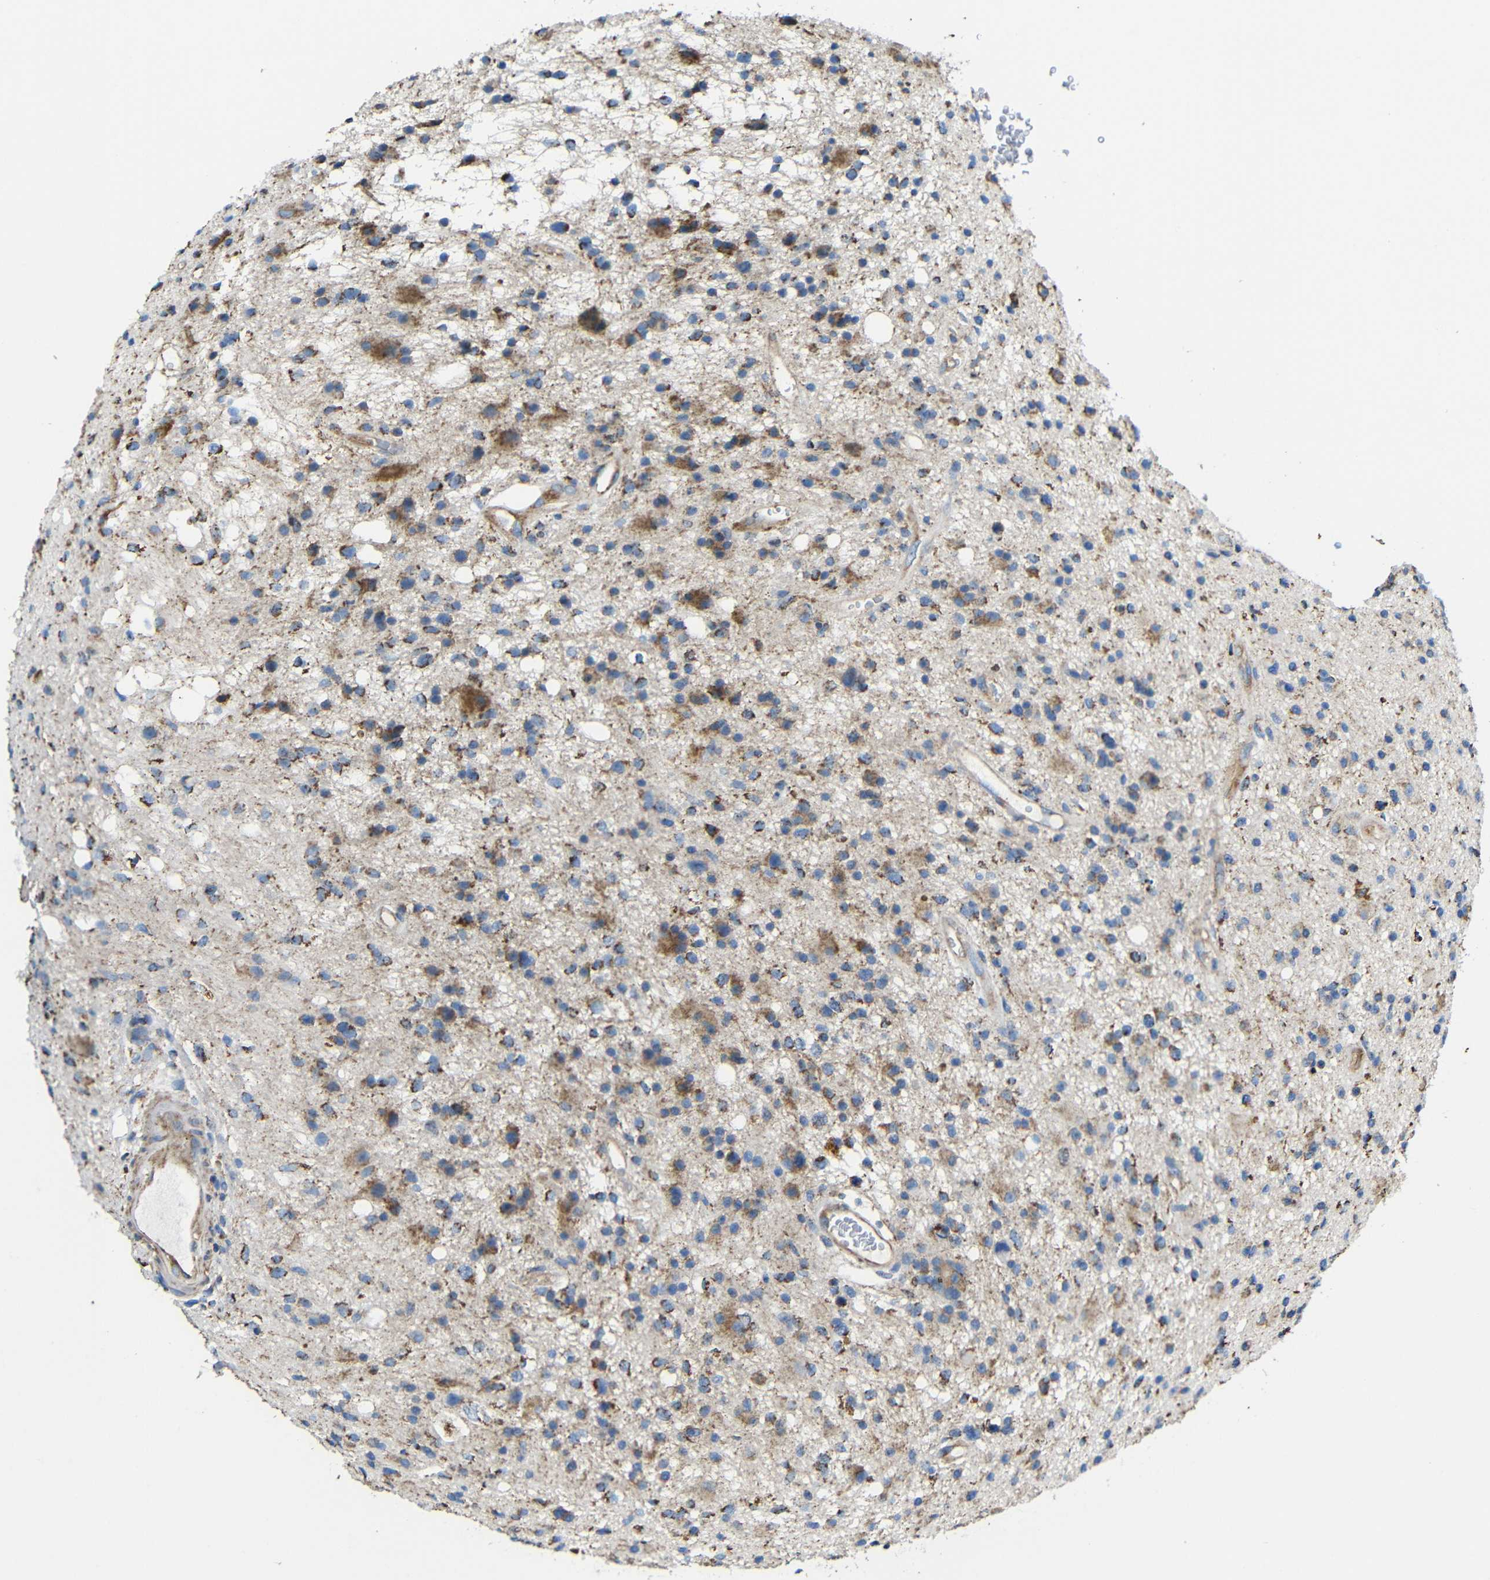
{"staining": {"intensity": "strong", "quantity": "25%-75%", "location": "cytoplasmic/membranous"}, "tissue": "glioma", "cell_type": "Tumor cells", "image_type": "cancer", "snomed": [{"axis": "morphology", "description": "Glioma, malignant, High grade"}, {"axis": "topography", "description": "Brain"}], "caption": "Immunohistochemistry photomicrograph of neoplastic tissue: human malignant glioma (high-grade) stained using immunohistochemistry exhibits high levels of strong protein expression localized specifically in the cytoplasmic/membranous of tumor cells, appearing as a cytoplasmic/membranous brown color.", "gene": "INTS6L", "patient": {"sex": "male", "age": 33}}